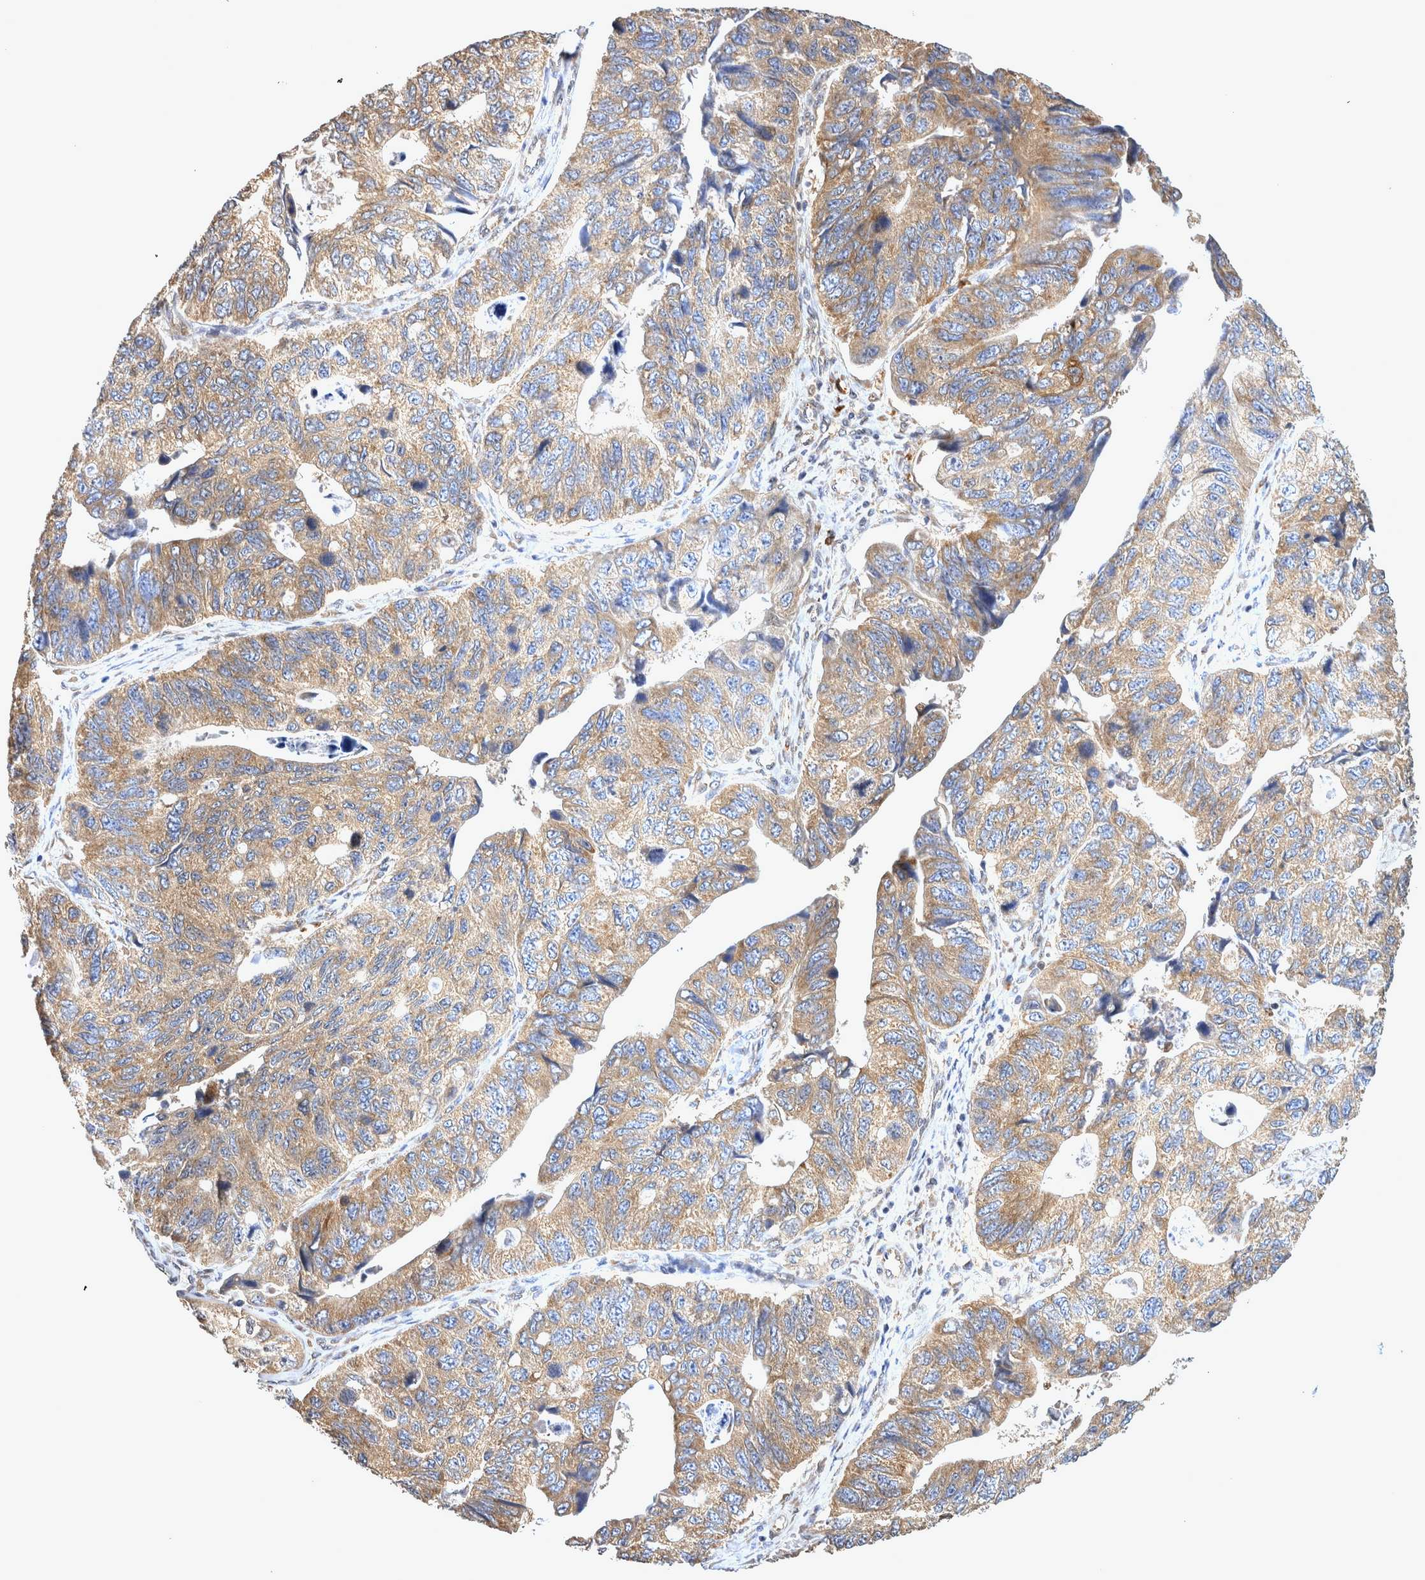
{"staining": {"intensity": "moderate", "quantity": ">75%", "location": "cytoplasmic/membranous"}, "tissue": "stomach cancer", "cell_type": "Tumor cells", "image_type": "cancer", "snomed": [{"axis": "morphology", "description": "Adenocarcinoma, NOS"}, {"axis": "topography", "description": "Stomach"}], "caption": "Brown immunohistochemical staining in adenocarcinoma (stomach) shows moderate cytoplasmic/membranous staining in approximately >75% of tumor cells.", "gene": "ATXN2", "patient": {"sex": "male", "age": 59}}